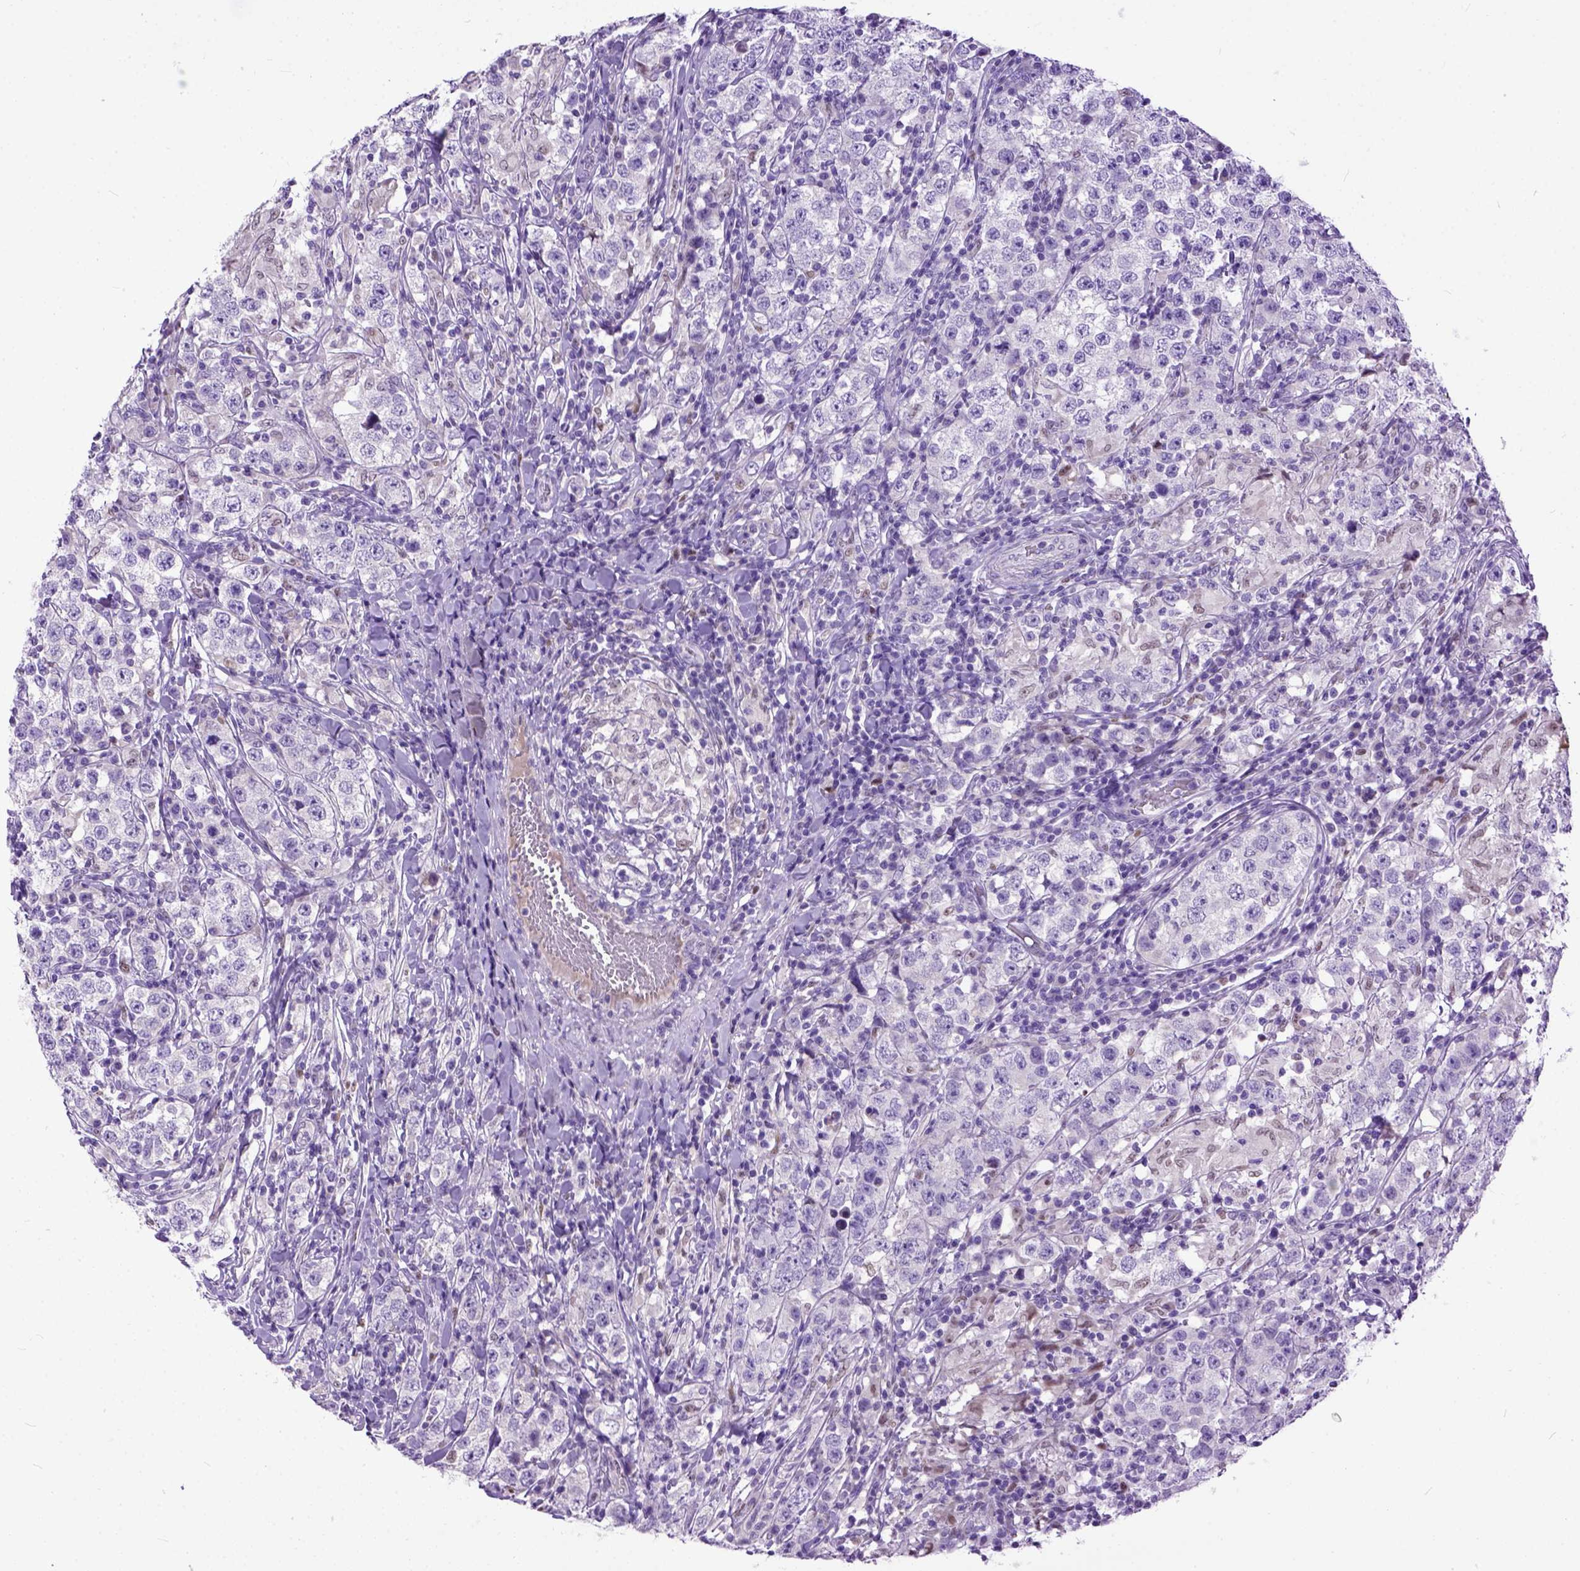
{"staining": {"intensity": "negative", "quantity": "none", "location": "none"}, "tissue": "testis cancer", "cell_type": "Tumor cells", "image_type": "cancer", "snomed": [{"axis": "morphology", "description": "Seminoma, NOS"}, {"axis": "morphology", "description": "Carcinoma, Embryonal, NOS"}, {"axis": "topography", "description": "Testis"}], "caption": "Human testis cancer (embryonal carcinoma) stained for a protein using immunohistochemistry displays no expression in tumor cells.", "gene": "CRB1", "patient": {"sex": "male", "age": 41}}